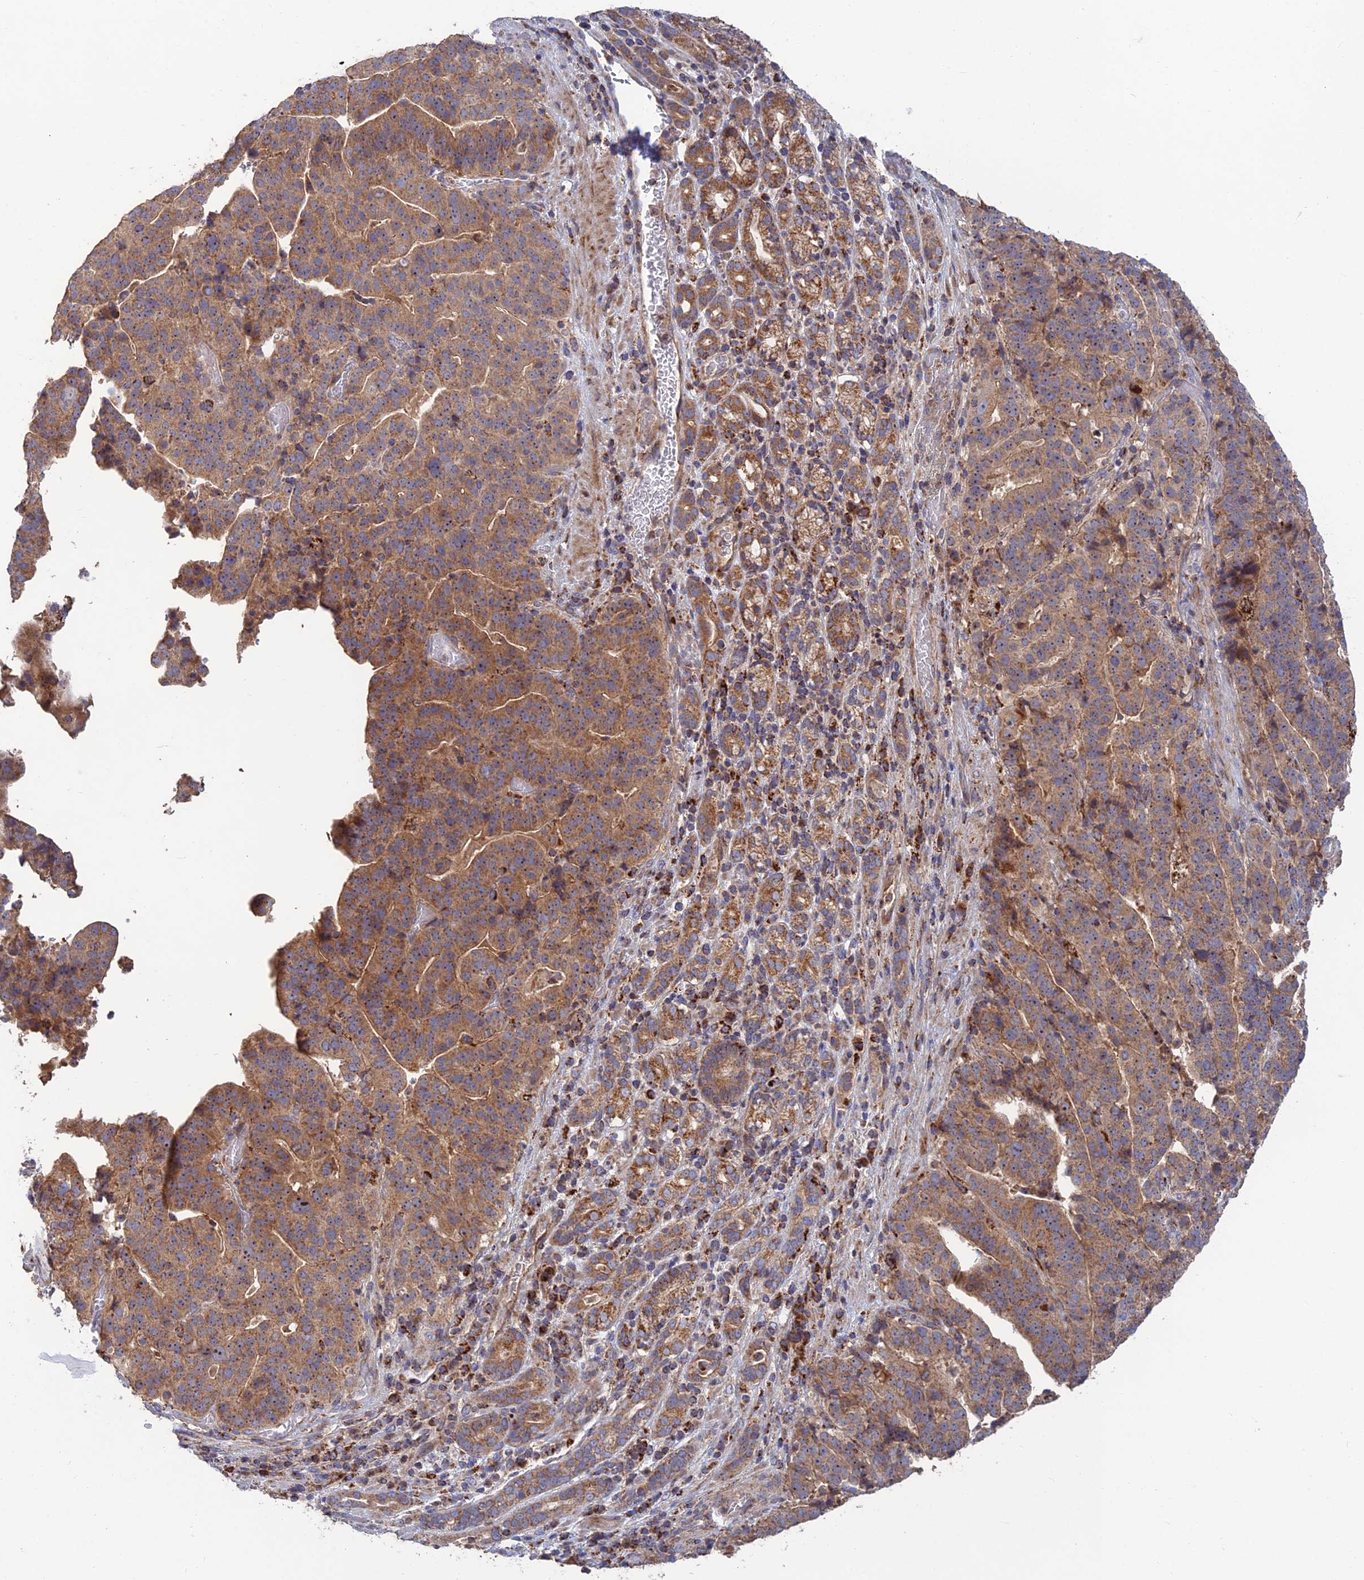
{"staining": {"intensity": "moderate", "quantity": ">75%", "location": "cytoplasmic/membranous"}, "tissue": "stomach cancer", "cell_type": "Tumor cells", "image_type": "cancer", "snomed": [{"axis": "morphology", "description": "Adenocarcinoma, NOS"}, {"axis": "topography", "description": "Stomach"}], "caption": "Stomach adenocarcinoma stained with DAB (3,3'-diaminobenzidine) IHC exhibits medium levels of moderate cytoplasmic/membranous expression in approximately >75% of tumor cells.", "gene": "RIC8B", "patient": {"sex": "male", "age": 48}}